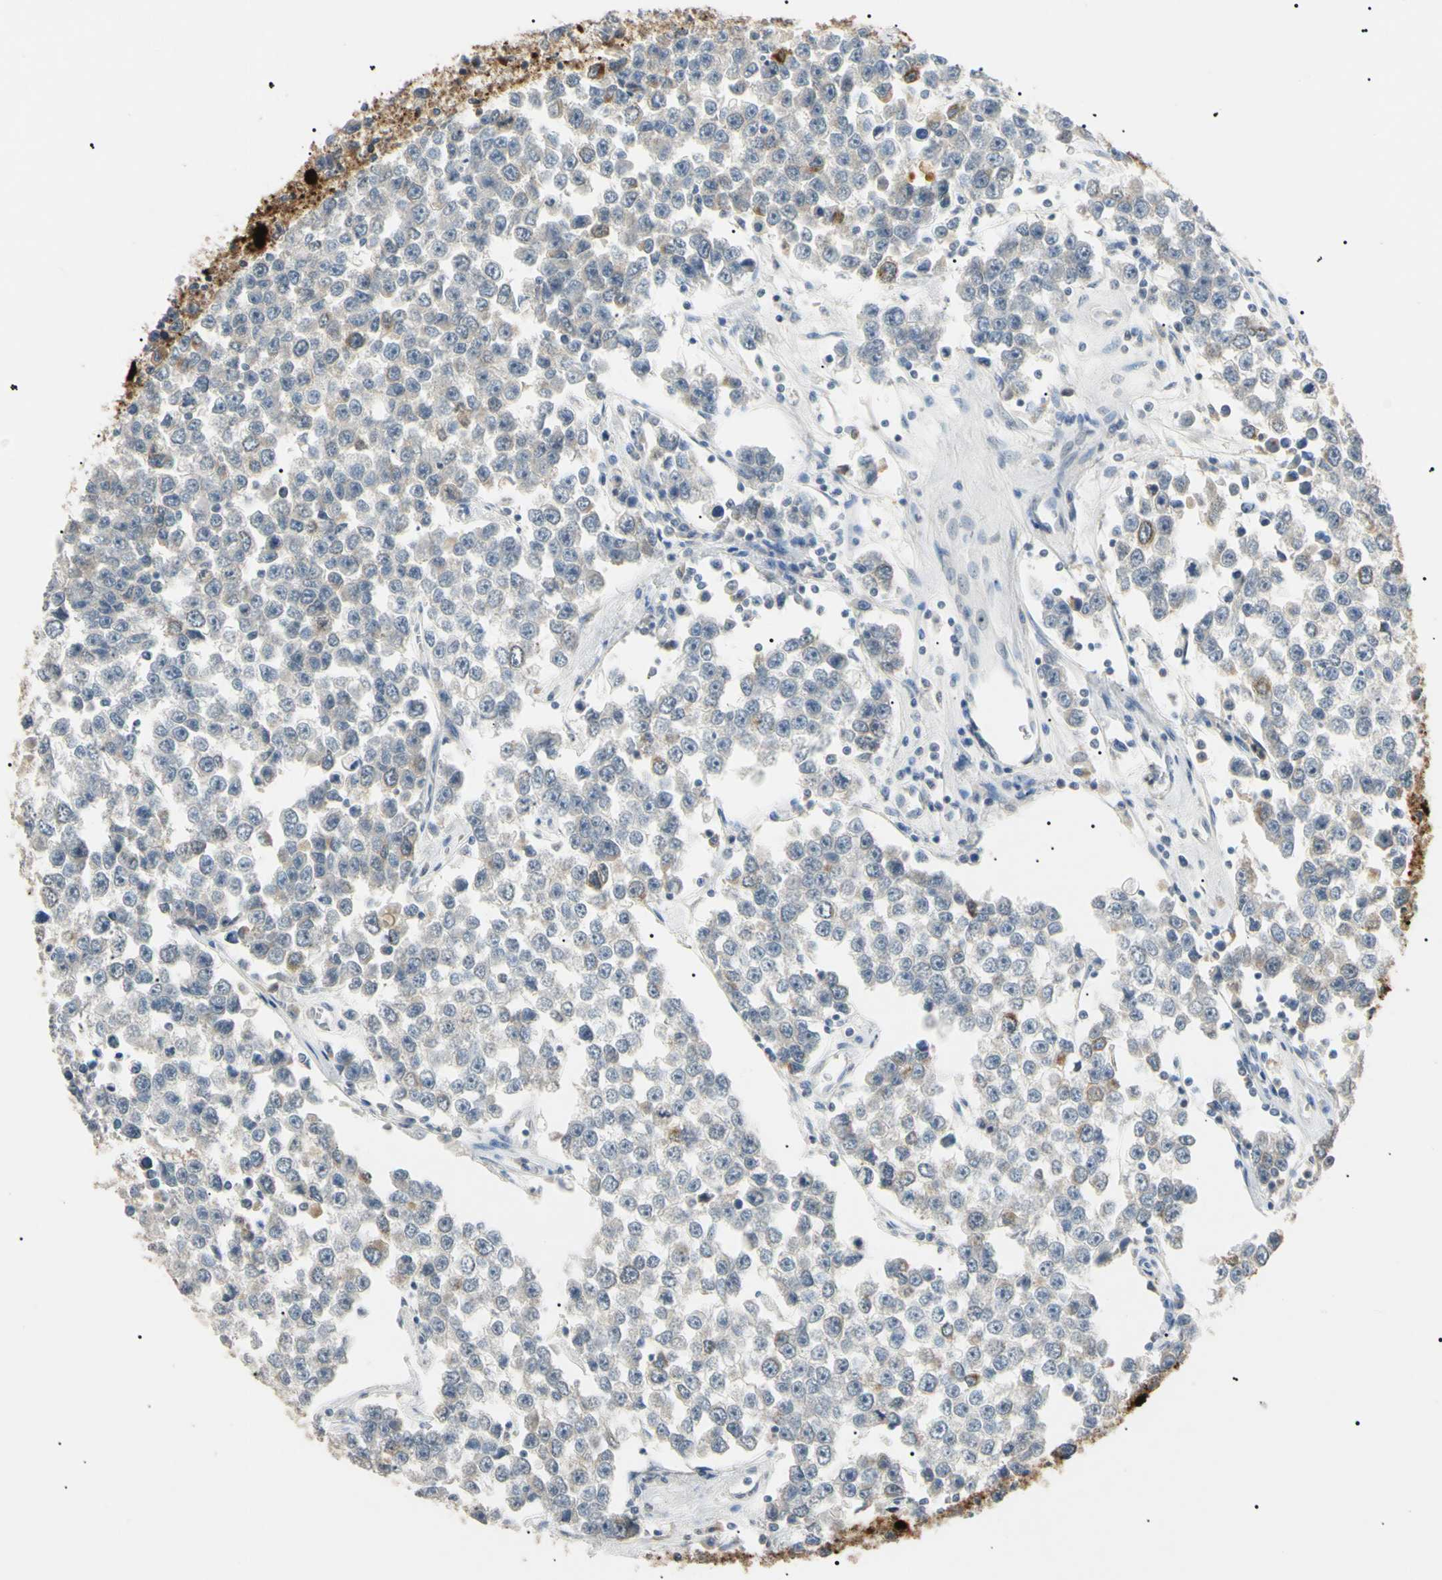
{"staining": {"intensity": "weak", "quantity": "<25%", "location": "cytoplasmic/membranous"}, "tissue": "testis cancer", "cell_type": "Tumor cells", "image_type": "cancer", "snomed": [{"axis": "morphology", "description": "Seminoma, NOS"}, {"axis": "morphology", "description": "Carcinoma, Embryonal, NOS"}, {"axis": "topography", "description": "Testis"}], "caption": "Immunohistochemical staining of human testis seminoma displays no significant expression in tumor cells.", "gene": "CGB3", "patient": {"sex": "male", "age": 52}}